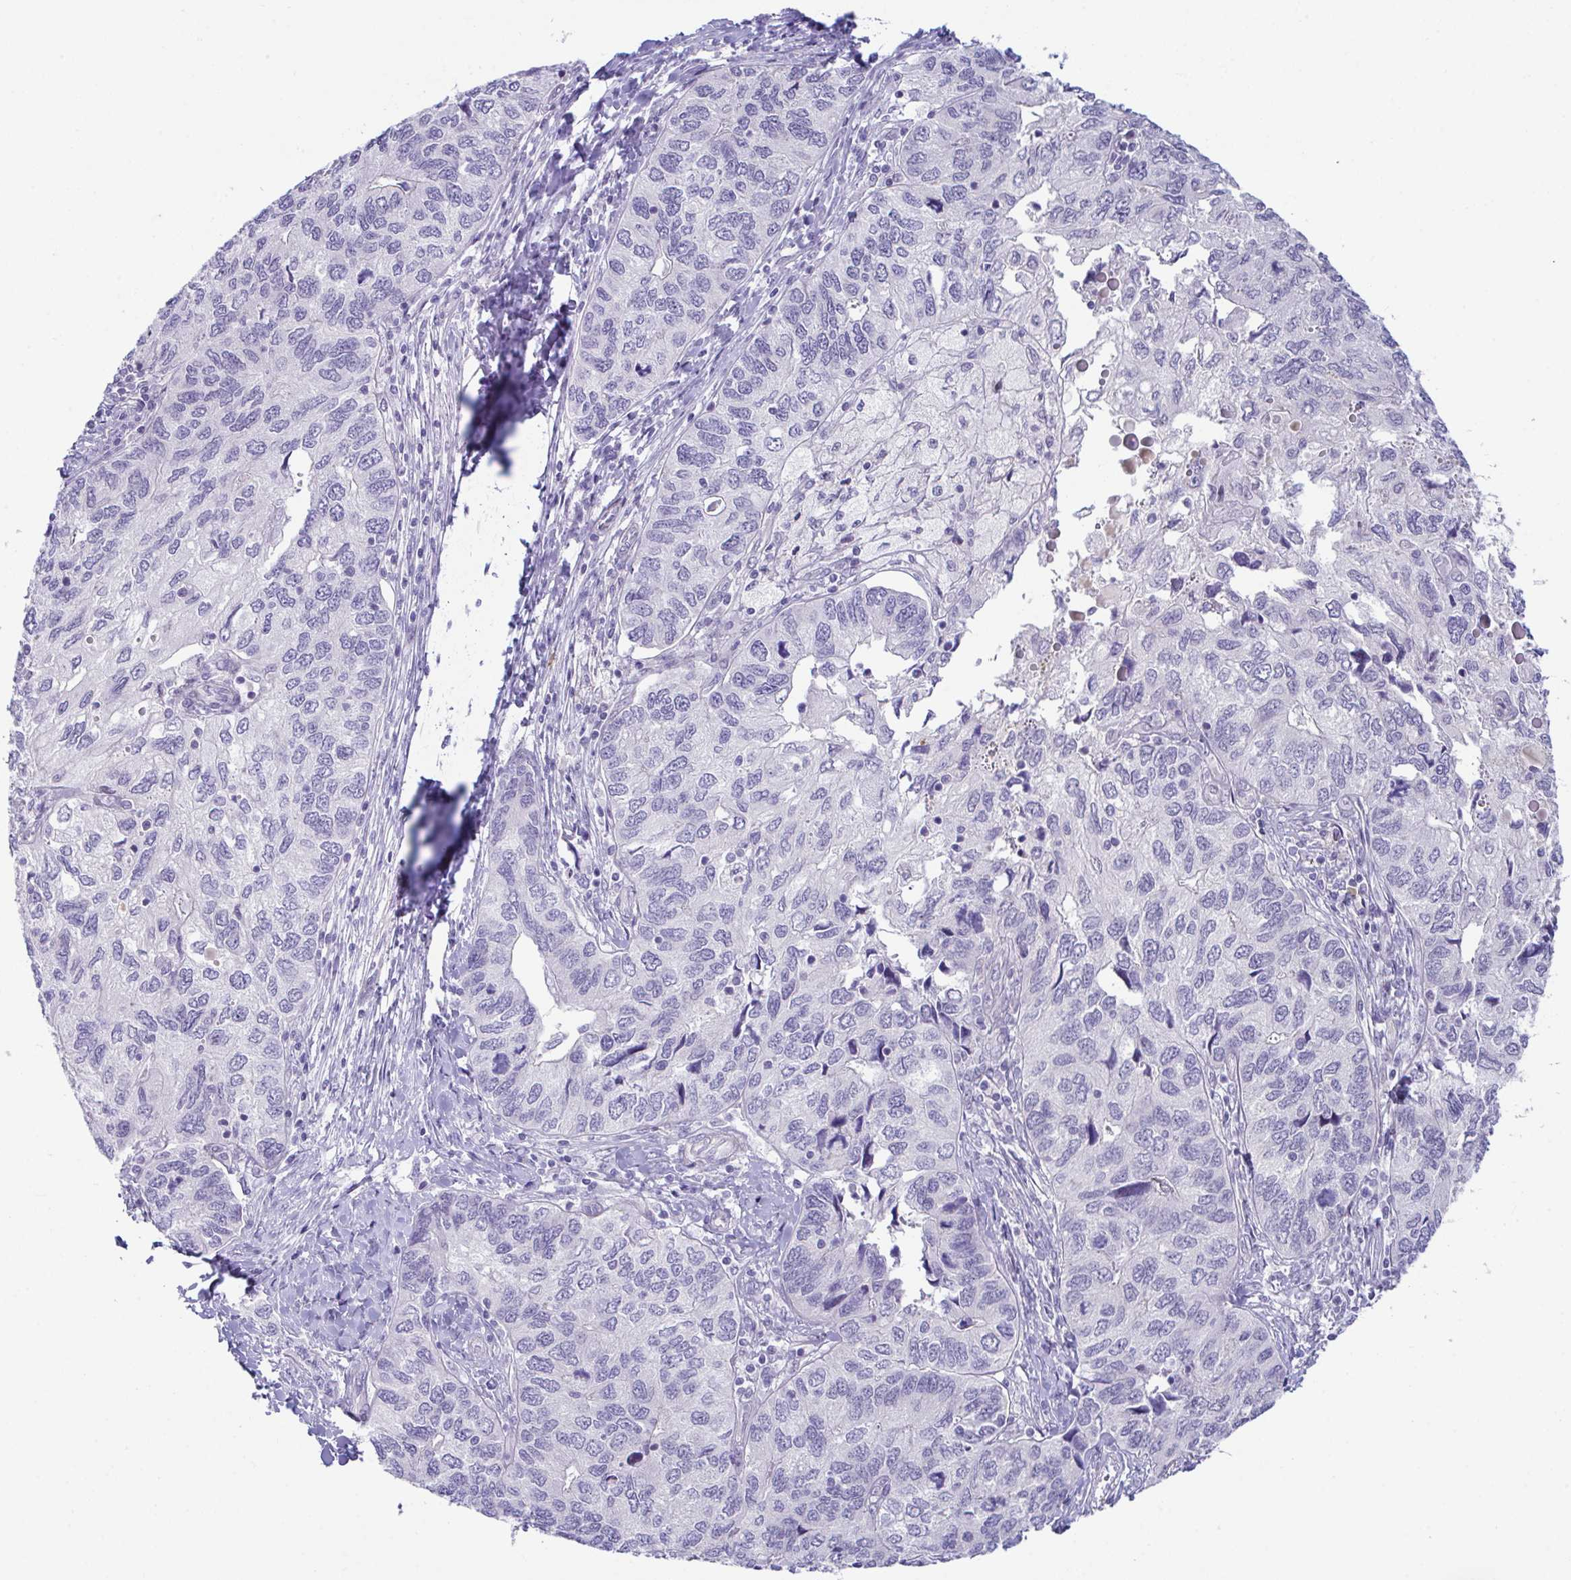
{"staining": {"intensity": "negative", "quantity": "none", "location": "none"}, "tissue": "endometrial cancer", "cell_type": "Tumor cells", "image_type": "cancer", "snomed": [{"axis": "morphology", "description": "Carcinoma, NOS"}, {"axis": "topography", "description": "Uterus"}], "caption": "Tumor cells show no significant positivity in endometrial cancer.", "gene": "USP35", "patient": {"sex": "female", "age": 76}}